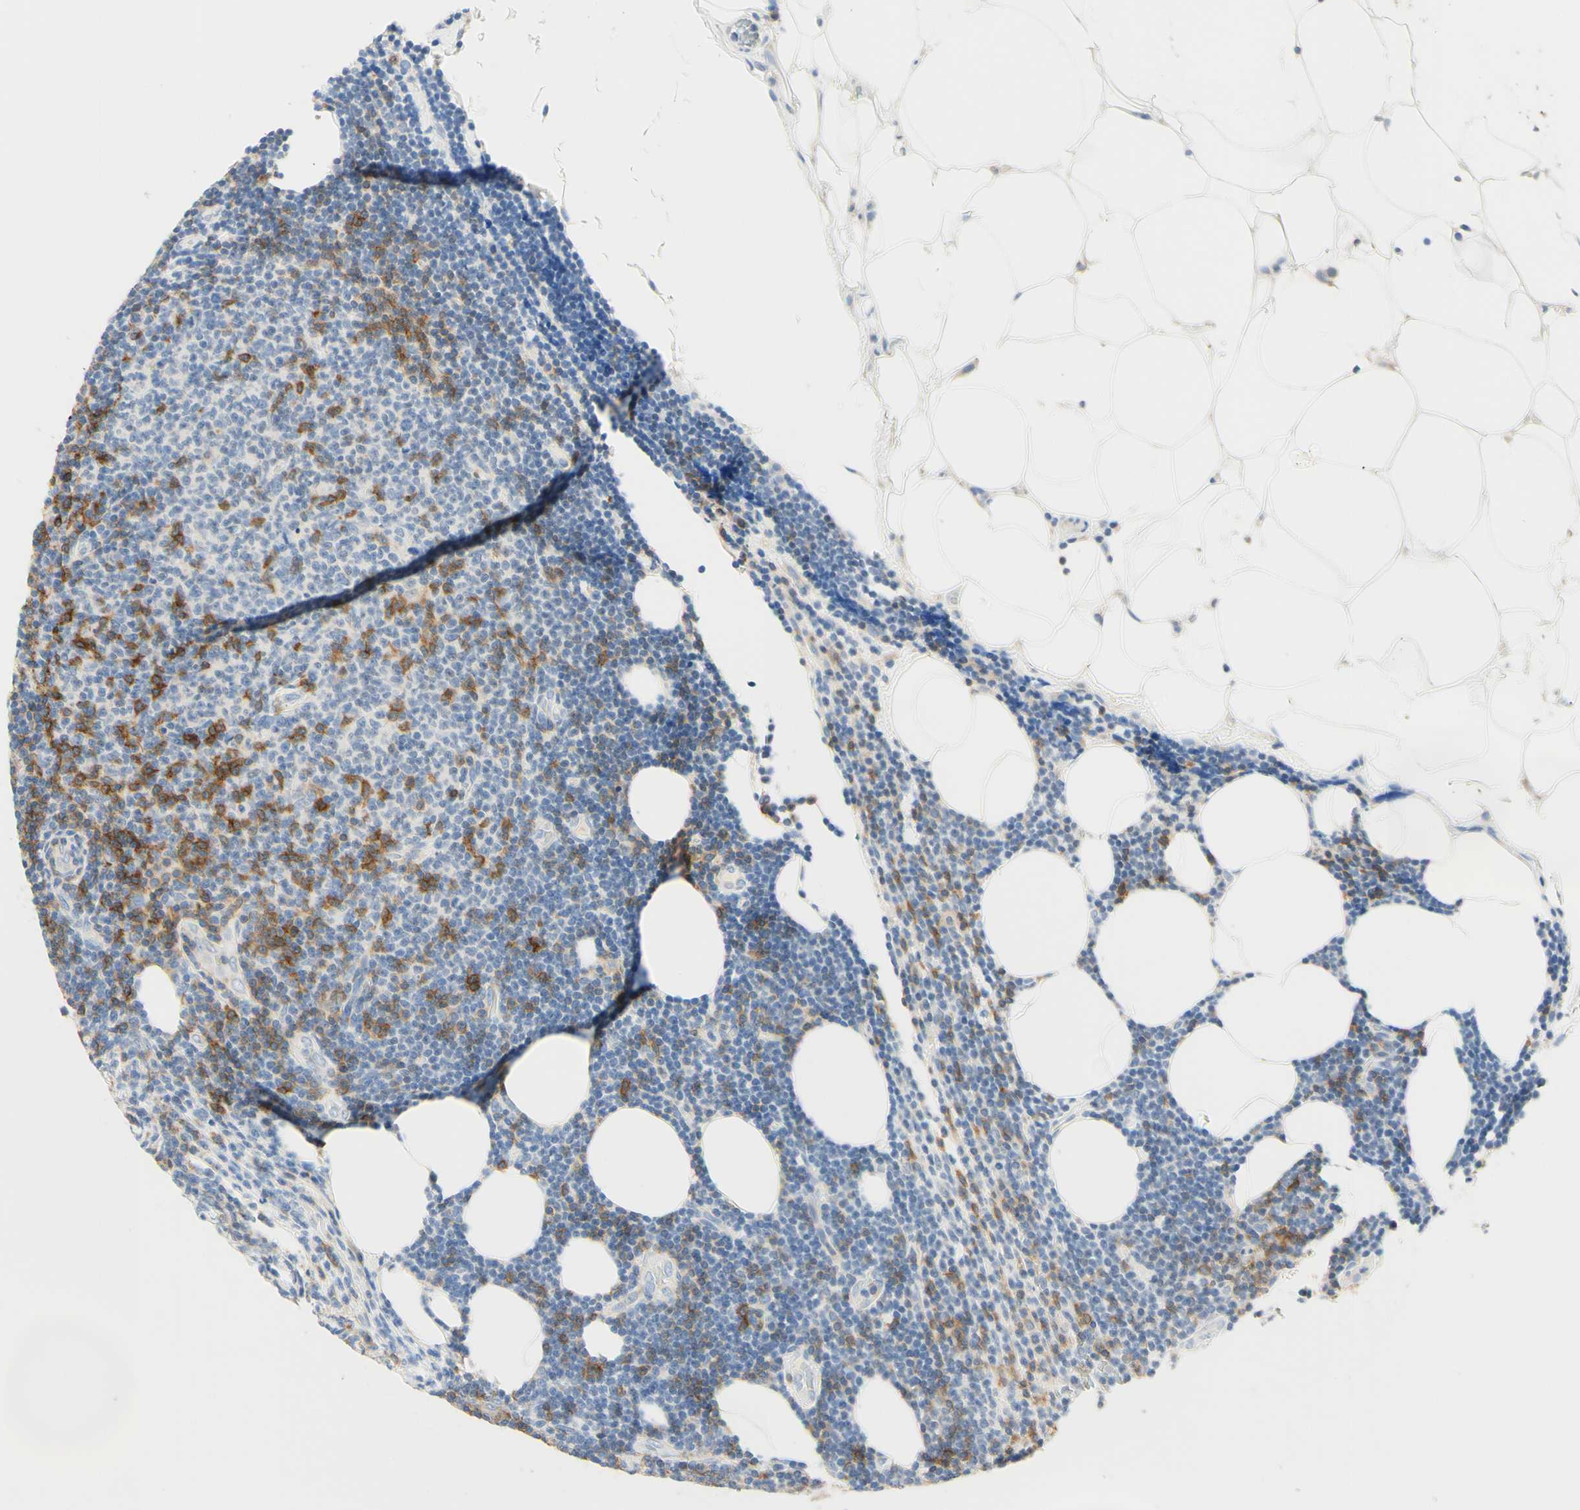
{"staining": {"intensity": "negative", "quantity": "none", "location": "none"}, "tissue": "lymphoma", "cell_type": "Tumor cells", "image_type": "cancer", "snomed": [{"axis": "morphology", "description": "Malignant lymphoma, non-Hodgkin's type, Low grade"}, {"axis": "topography", "description": "Lymph node"}], "caption": "Image shows no protein staining in tumor cells of low-grade malignant lymphoma, non-Hodgkin's type tissue.", "gene": "LAT", "patient": {"sex": "male", "age": 66}}